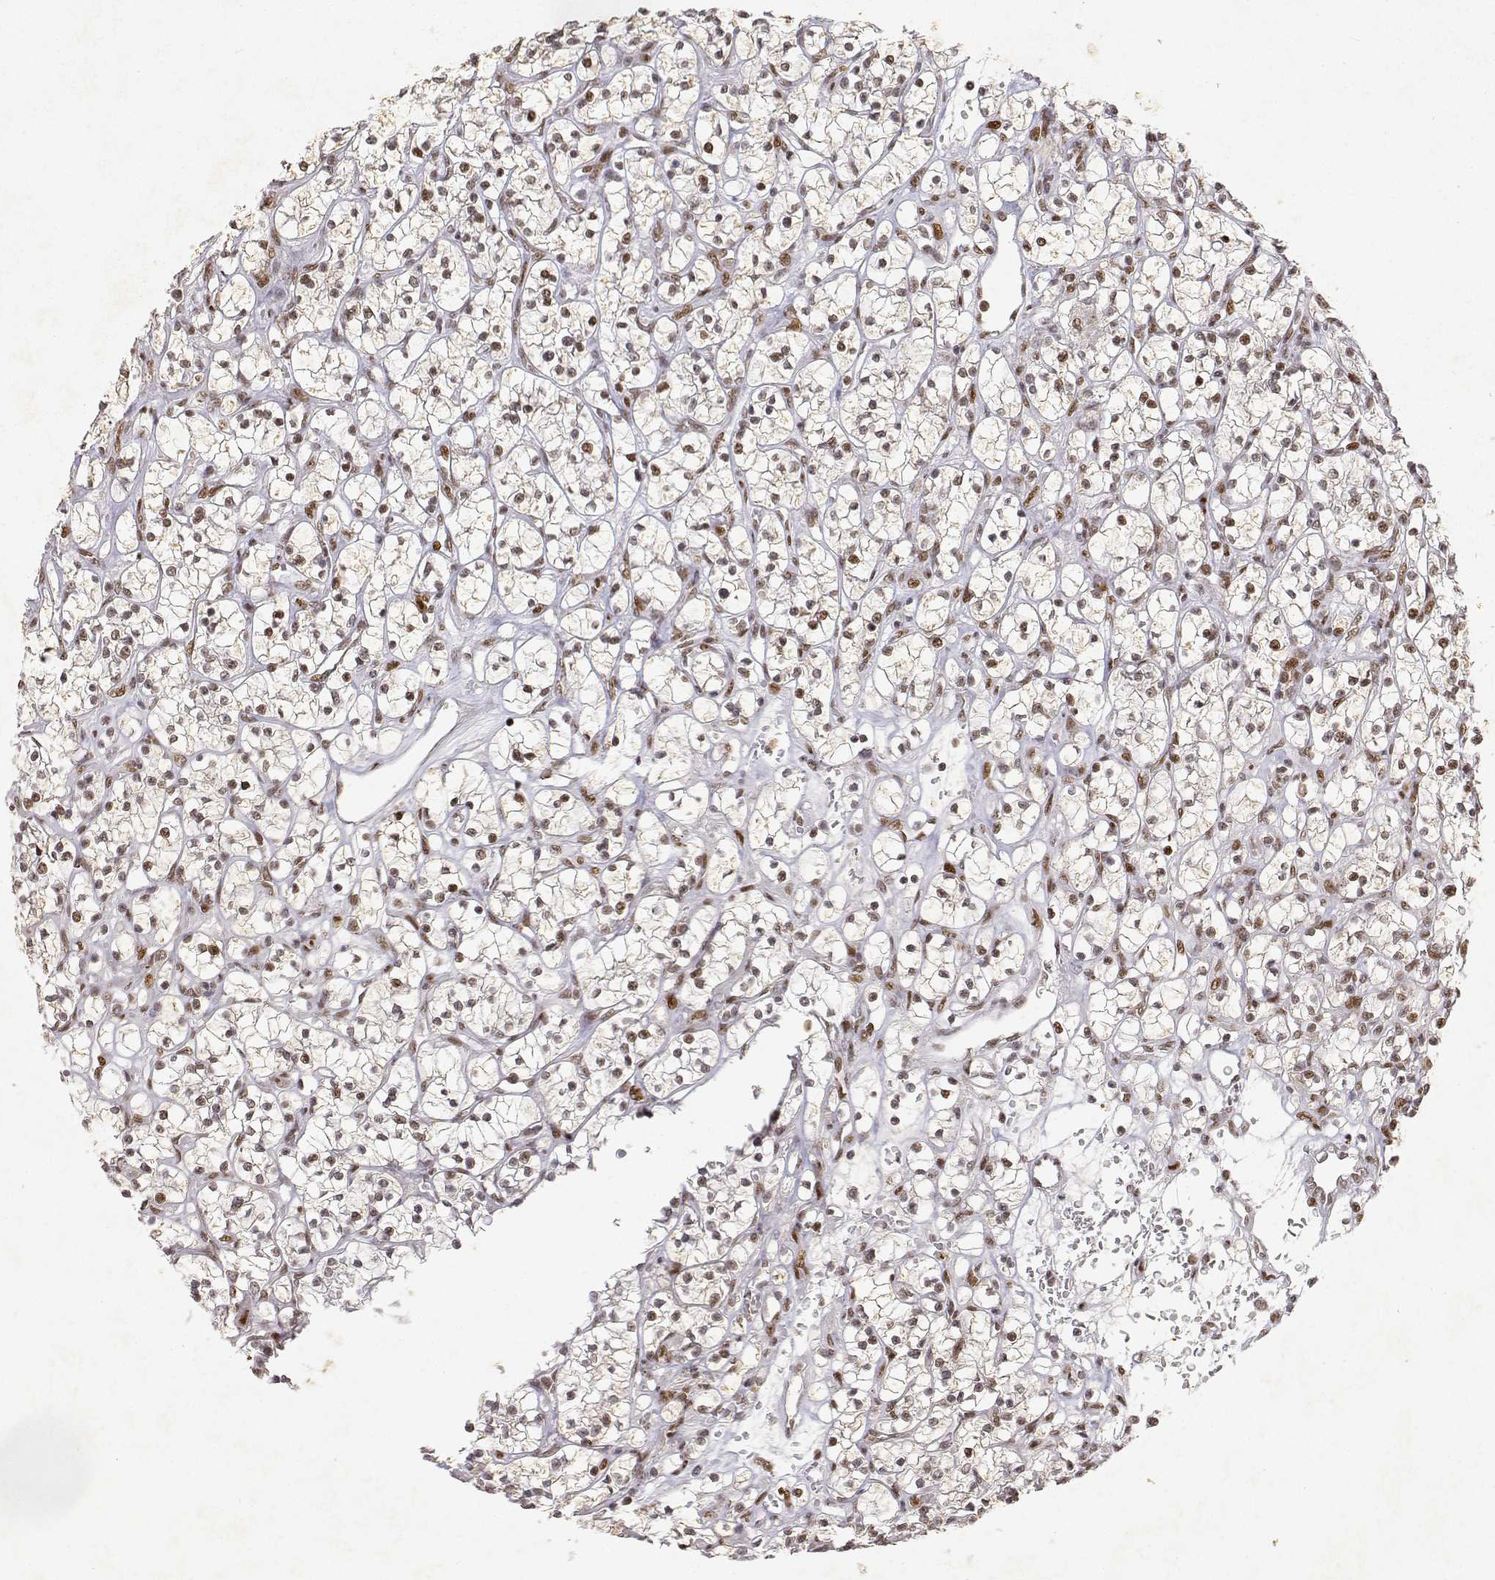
{"staining": {"intensity": "moderate", "quantity": ">75%", "location": "nuclear"}, "tissue": "renal cancer", "cell_type": "Tumor cells", "image_type": "cancer", "snomed": [{"axis": "morphology", "description": "Adenocarcinoma, NOS"}, {"axis": "topography", "description": "Kidney"}], "caption": "Adenocarcinoma (renal) stained with a brown dye displays moderate nuclear positive expression in approximately >75% of tumor cells.", "gene": "RSF1", "patient": {"sex": "female", "age": 64}}